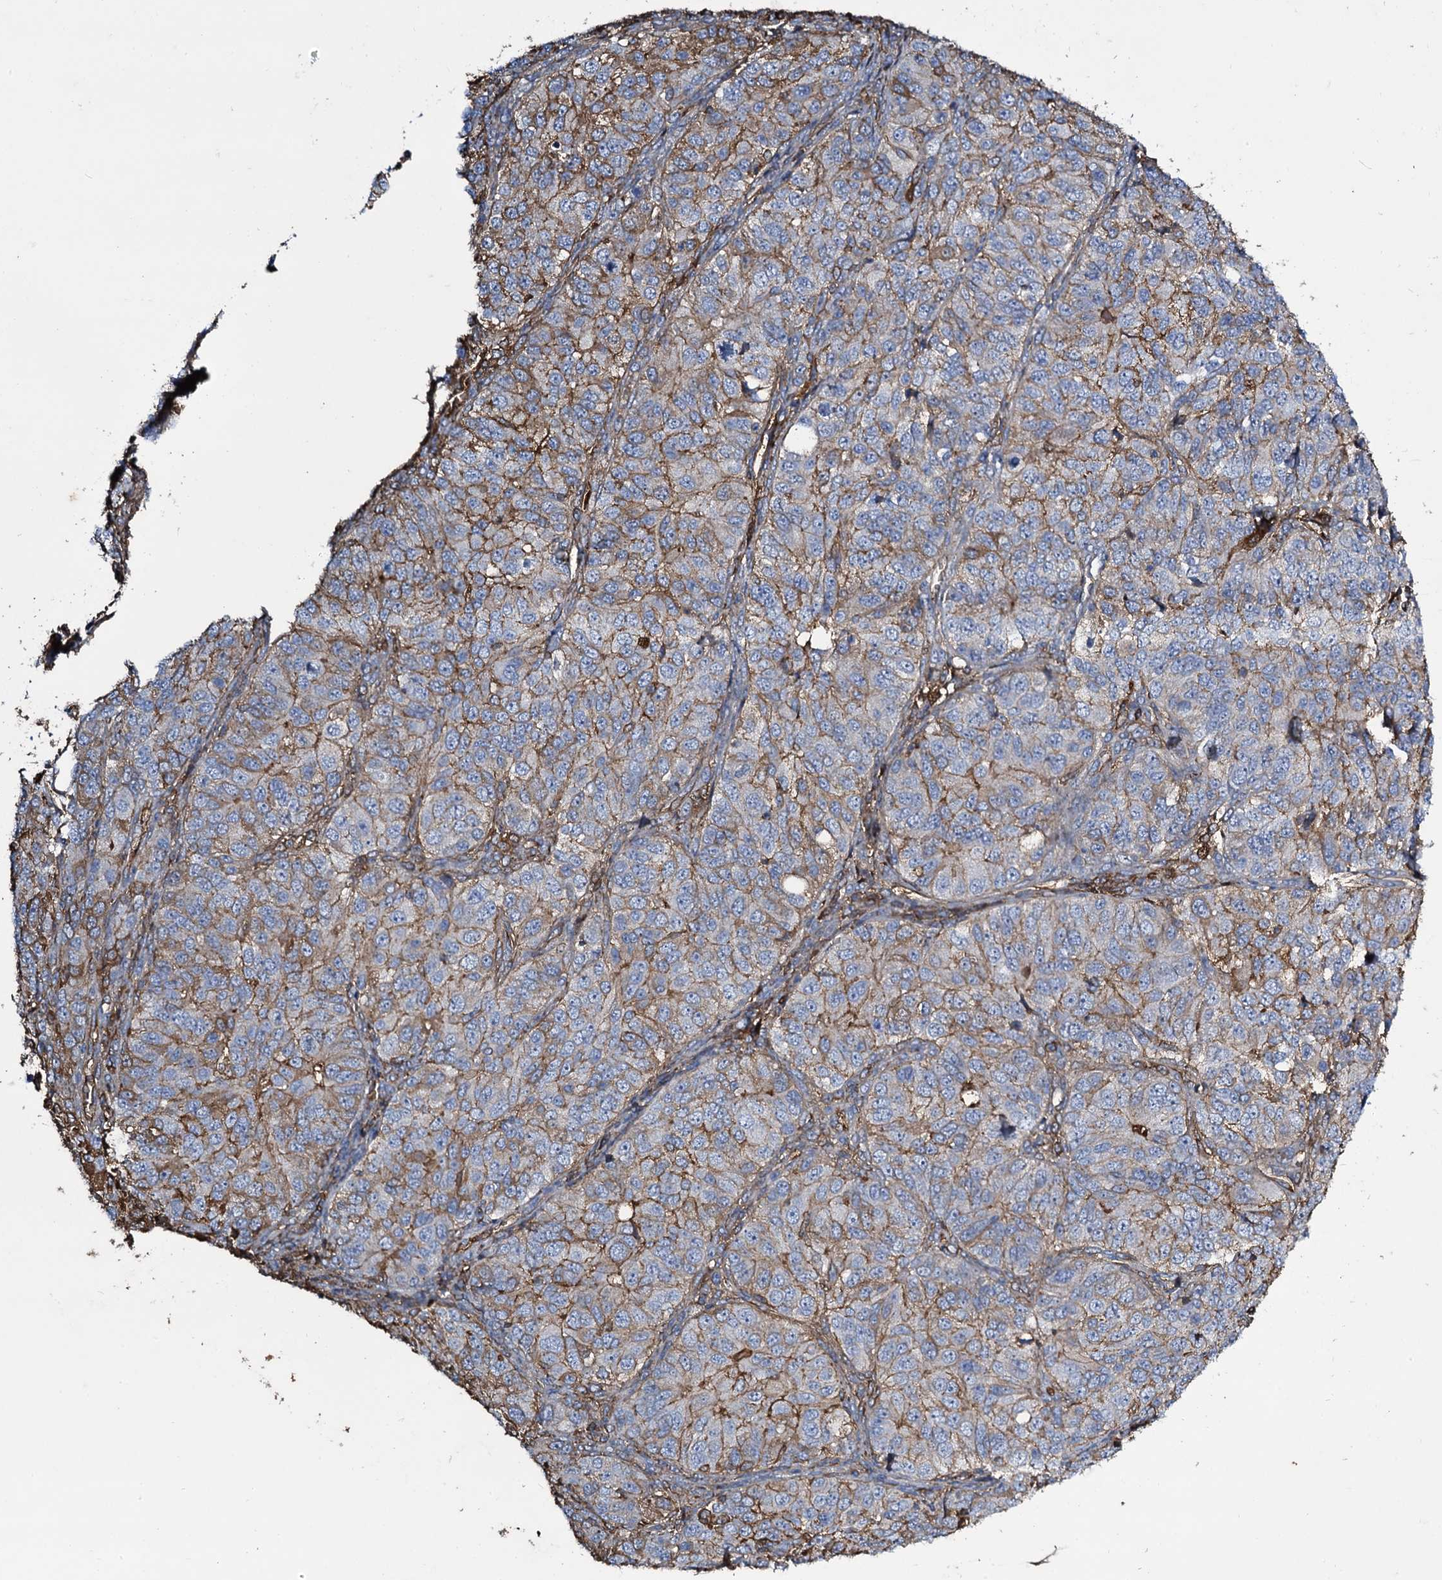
{"staining": {"intensity": "moderate", "quantity": "25%-75%", "location": "cytoplasmic/membranous"}, "tissue": "ovarian cancer", "cell_type": "Tumor cells", "image_type": "cancer", "snomed": [{"axis": "morphology", "description": "Carcinoma, endometroid"}, {"axis": "topography", "description": "Ovary"}], "caption": "Tumor cells reveal medium levels of moderate cytoplasmic/membranous staining in about 25%-75% of cells in ovarian cancer.", "gene": "EDN1", "patient": {"sex": "female", "age": 51}}